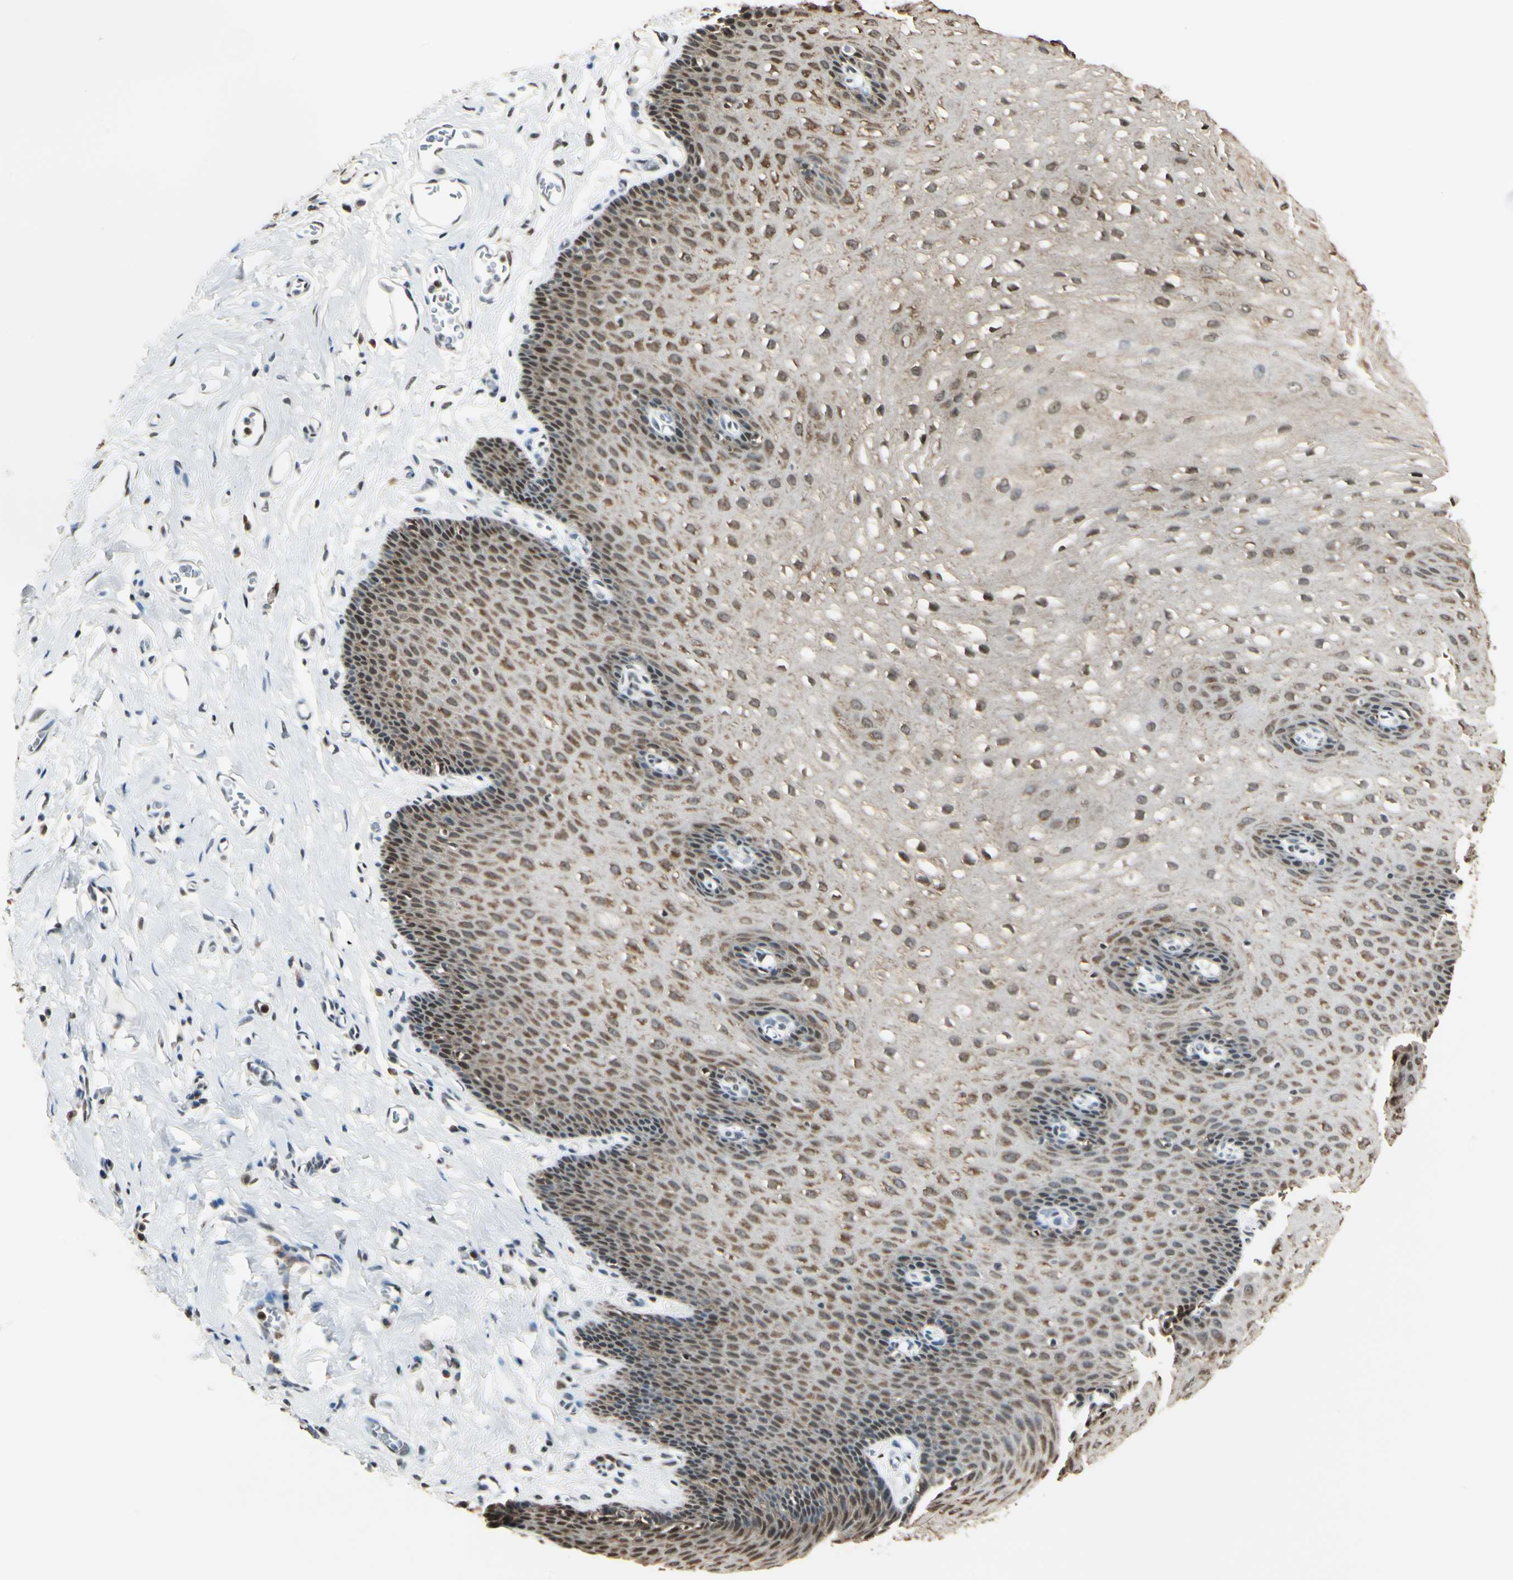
{"staining": {"intensity": "moderate", "quantity": "25%-75%", "location": "cytoplasmic/membranous"}, "tissue": "esophagus", "cell_type": "Squamous epithelial cells", "image_type": "normal", "snomed": [{"axis": "morphology", "description": "Normal tissue, NOS"}, {"axis": "topography", "description": "Esophagus"}], "caption": "DAB (3,3'-diaminobenzidine) immunohistochemical staining of normal human esophagus exhibits moderate cytoplasmic/membranous protein expression in approximately 25%-75% of squamous epithelial cells. (DAB IHC with brightfield microscopy, high magnification).", "gene": "FANCG", "patient": {"sex": "male", "age": 70}}